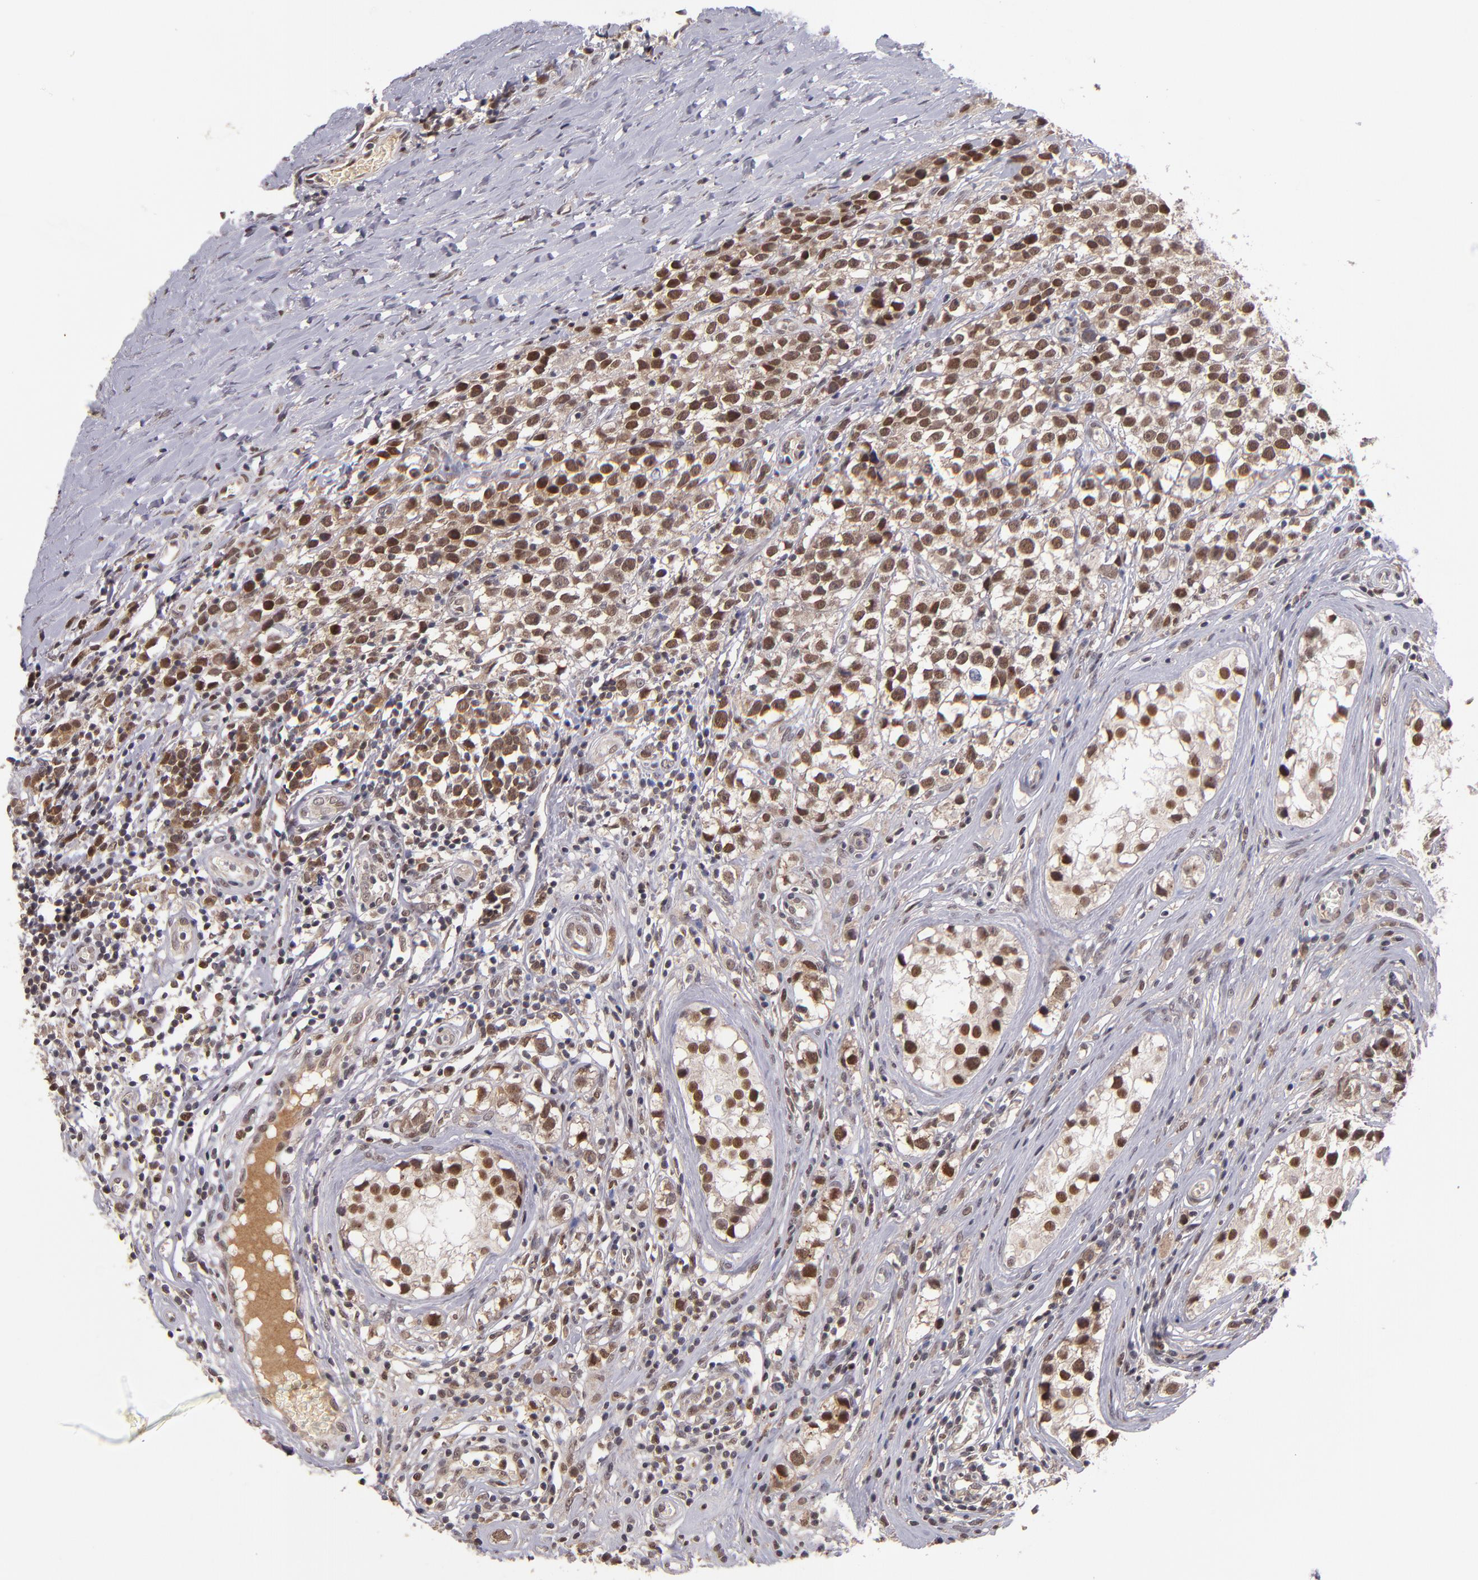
{"staining": {"intensity": "moderate", "quantity": ">75%", "location": "nuclear"}, "tissue": "testis cancer", "cell_type": "Tumor cells", "image_type": "cancer", "snomed": [{"axis": "morphology", "description": "Seminoma, NOS"}, {"axis": "topography", "description": "Testis"}], "caption": "A medium amount of moderate nuclear staining is seen in approximately >75% of tumor cells in seminoma (testis) tissue.", "gene": "EP300", "patient": {"sex": "male", "age": 25}}